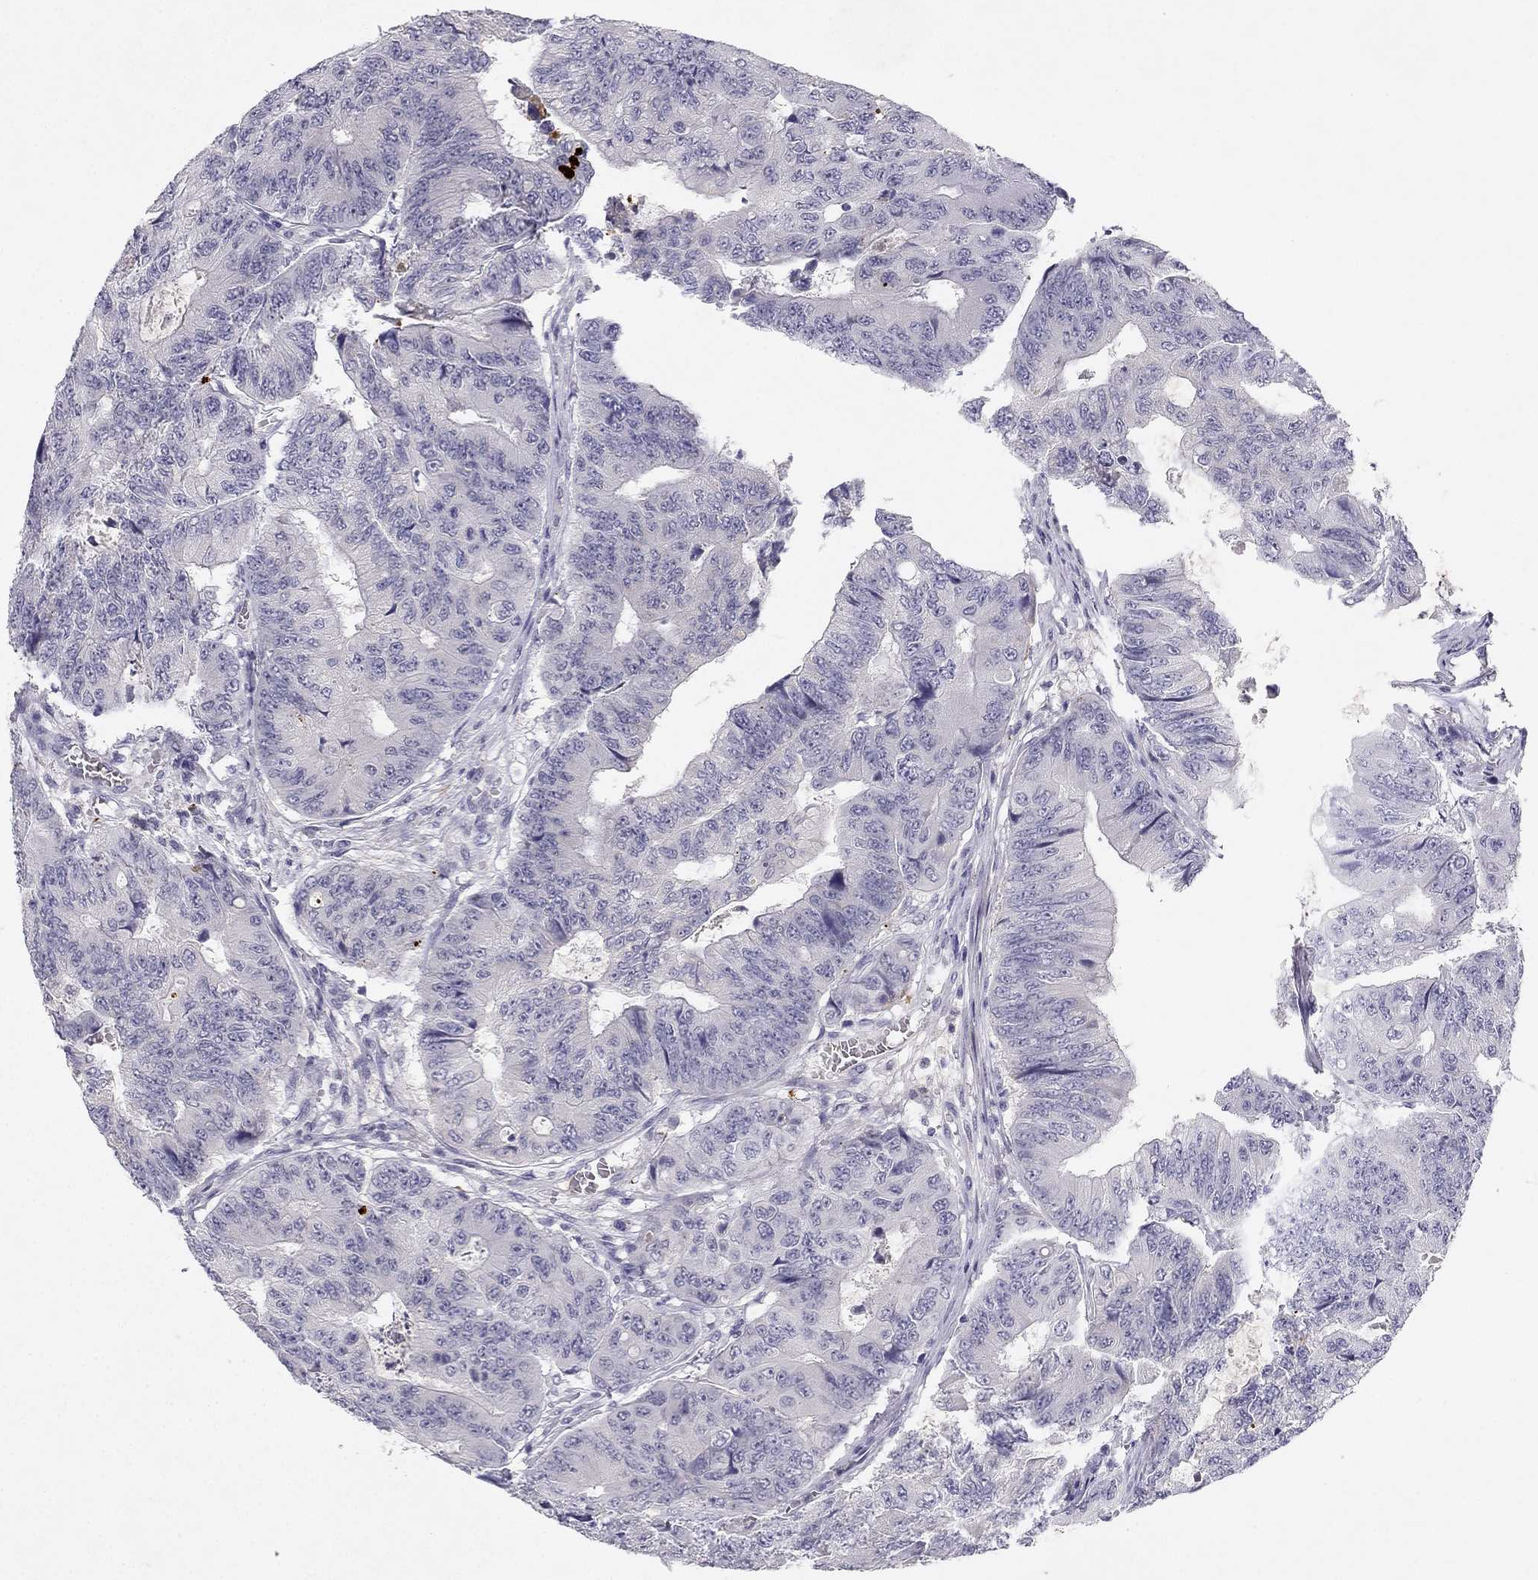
{"staining": {"intensity": "negative", "quantity": "none", "location": "none"}, "tissue": "colorectal cancer", "cell_type": "Tumor cells", "image_type": "cancer", "snomed": [{"axis": "morphology", "description": "Adenocarcinoma, NOS"}, {"axis": "topography", "description": "Colon"}], "caption": "An image of adenocarcinoma (colorectal) stained for a protein exhibits no brown staining in tumor cells.", "gene": "SLC6A4", "patient": {"sex": "female", "age": 48}}